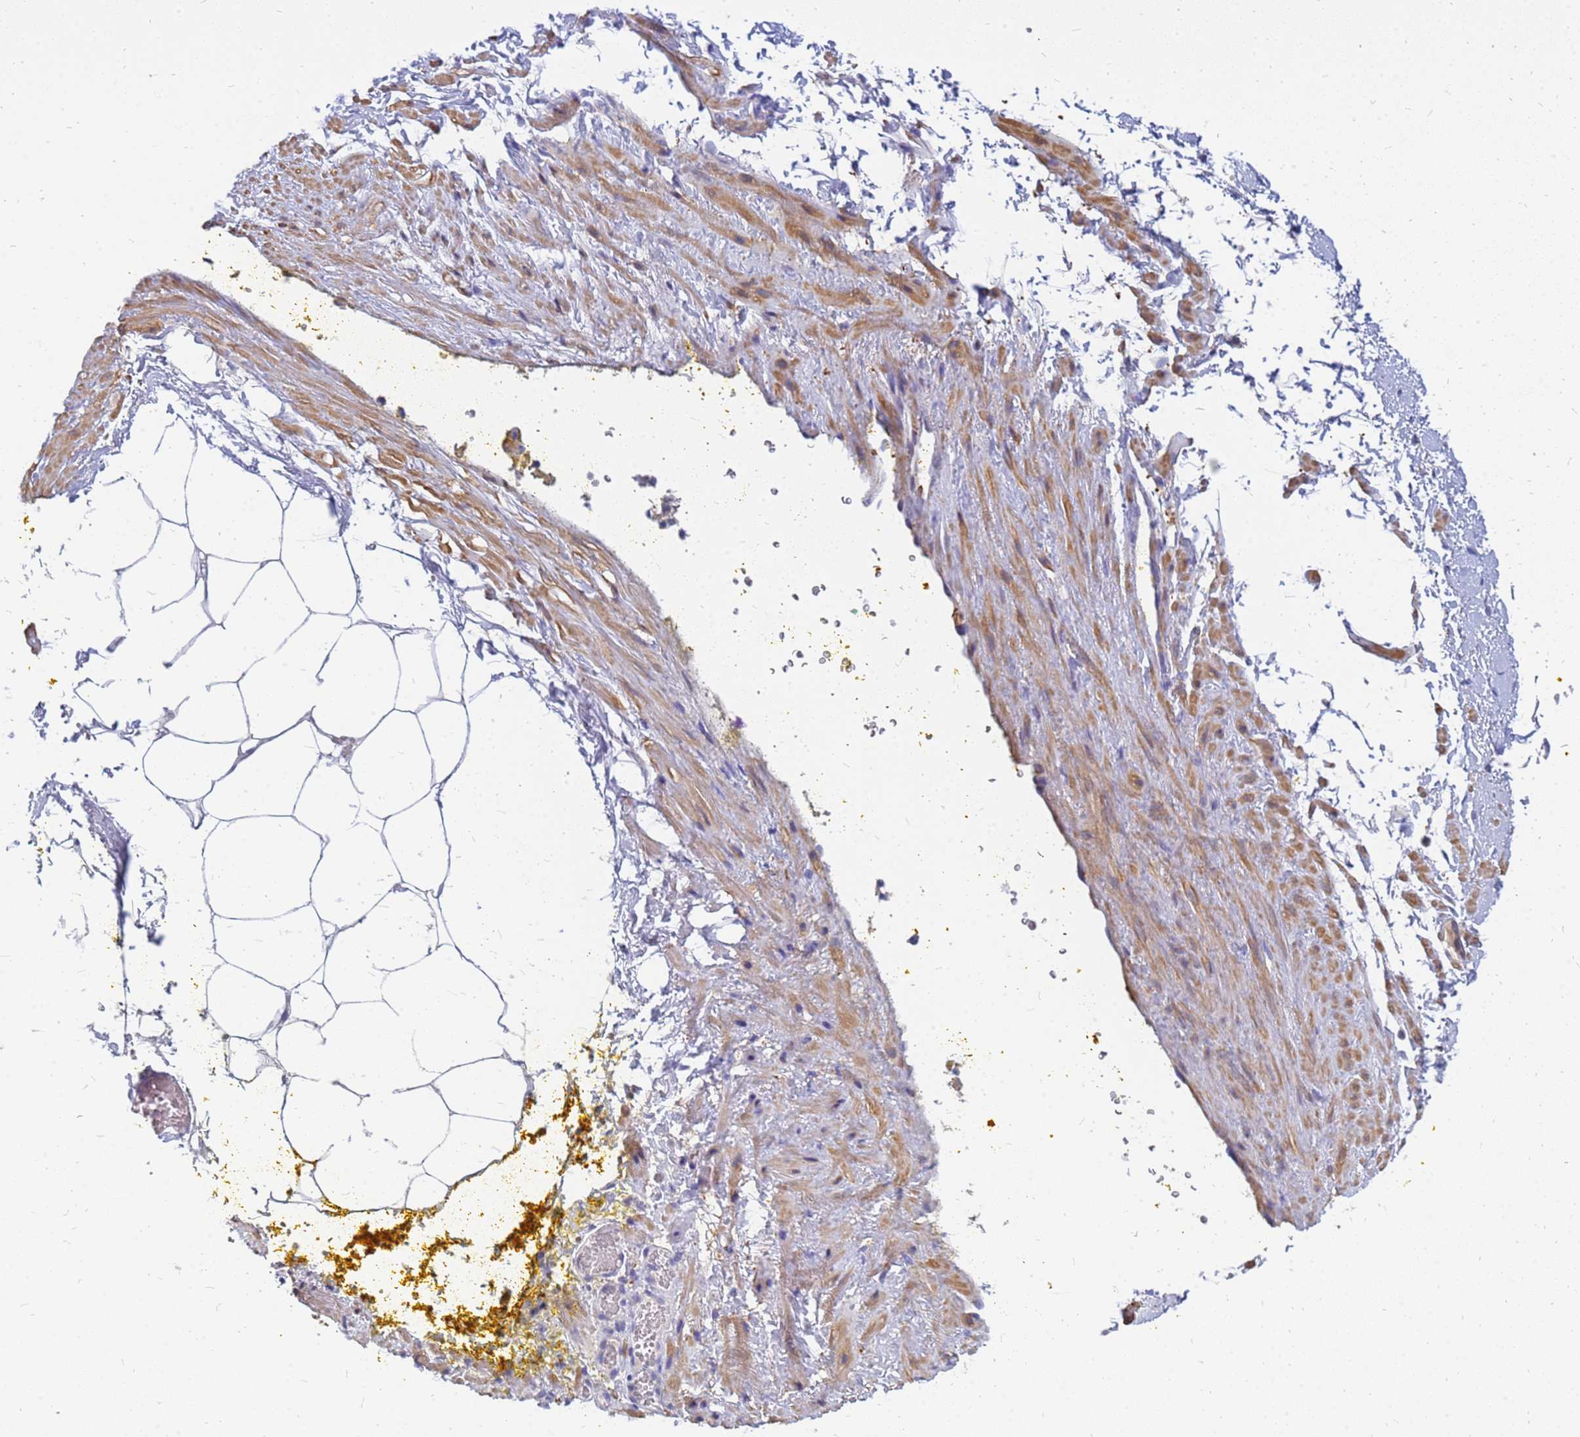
{"staining": {"intensity": "negative", "quantity": "none", "location": "none"}, "tissue": "adipose tissue", "cell_type": "Adipocytes", "image_type": "normal", "snomed": [{"axis": "morphology", "description": "Normal tissue, NOS"}, {"axis": "morphology", "description": "Adenocarcinoma, Low grade"}, {"axis": "topography", "description": "Prostate"}, {"axis": "topography", "description": "Peripheral nerve tissue"}], "caption": "Adipocytes are negative for protein expression in normal human adipose tissue. (DAB (3,3'-diaminobenzidine) immunohistochemistry with hematoxylin counter stain).", "gene": "SRGAP3", "patient": {"sex": "male", "age": 63}}